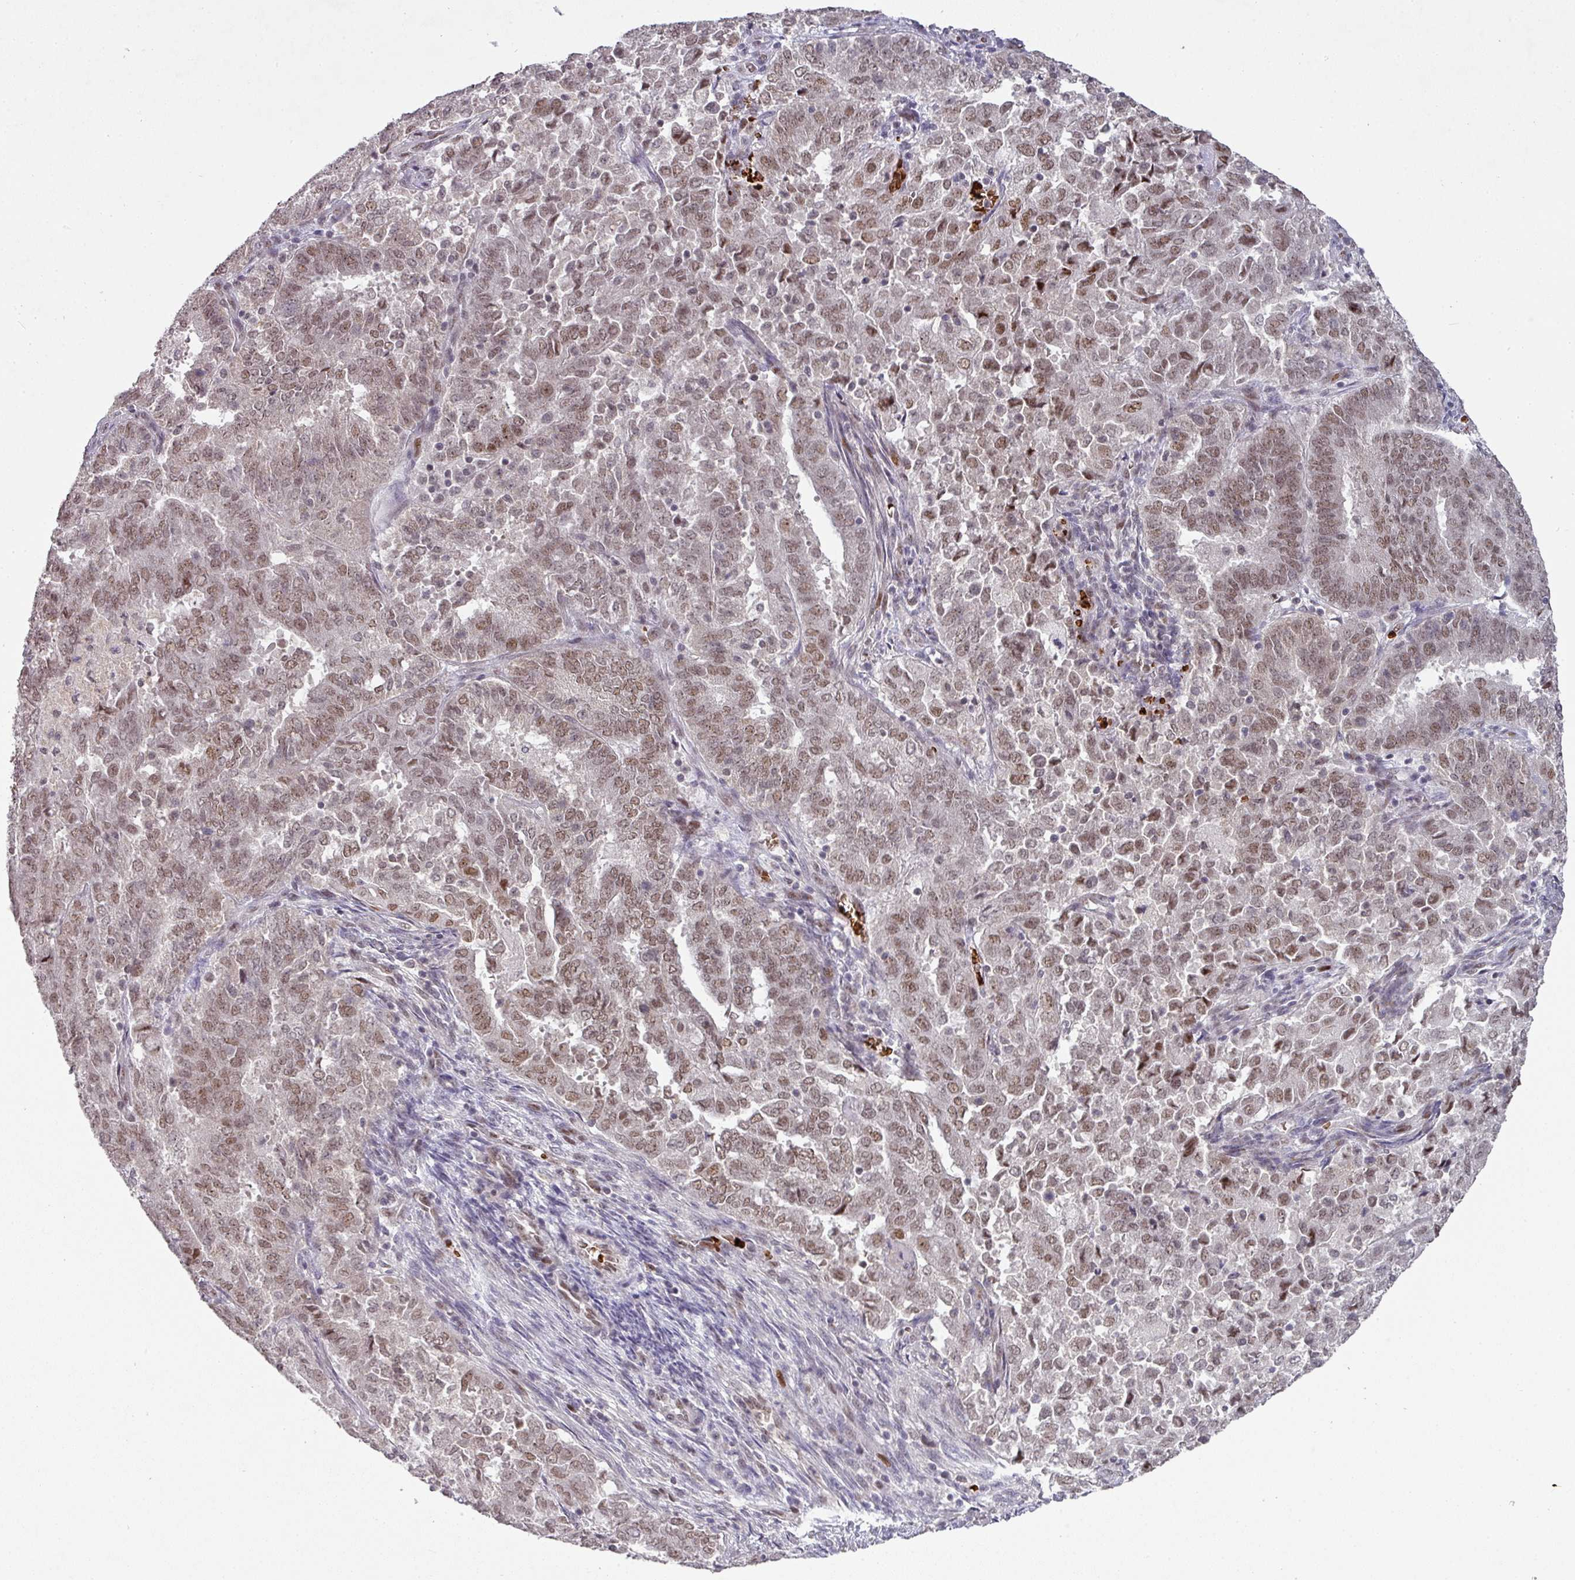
{"staining": {"intensity": "weak", "quantity": "25%-75%", "location": "nuclear"}, "tissue": "endometrial cancer", "cell_type": "Tumor cells", "image_type": "cancer", "snomed": [{"axis": "morphology", "description": "Adenocarcinoma, NOS"}, {"axis": "topography", "description": "Endometrium"}], "caption": "This is a micrograph of immunohistochemistry (IHC) staining of endometrial cancer, which shows weak staining in the nuclear of tumor cells.", "gene": "NEIL1", "patient": {"sex": "female", "age": 72}}